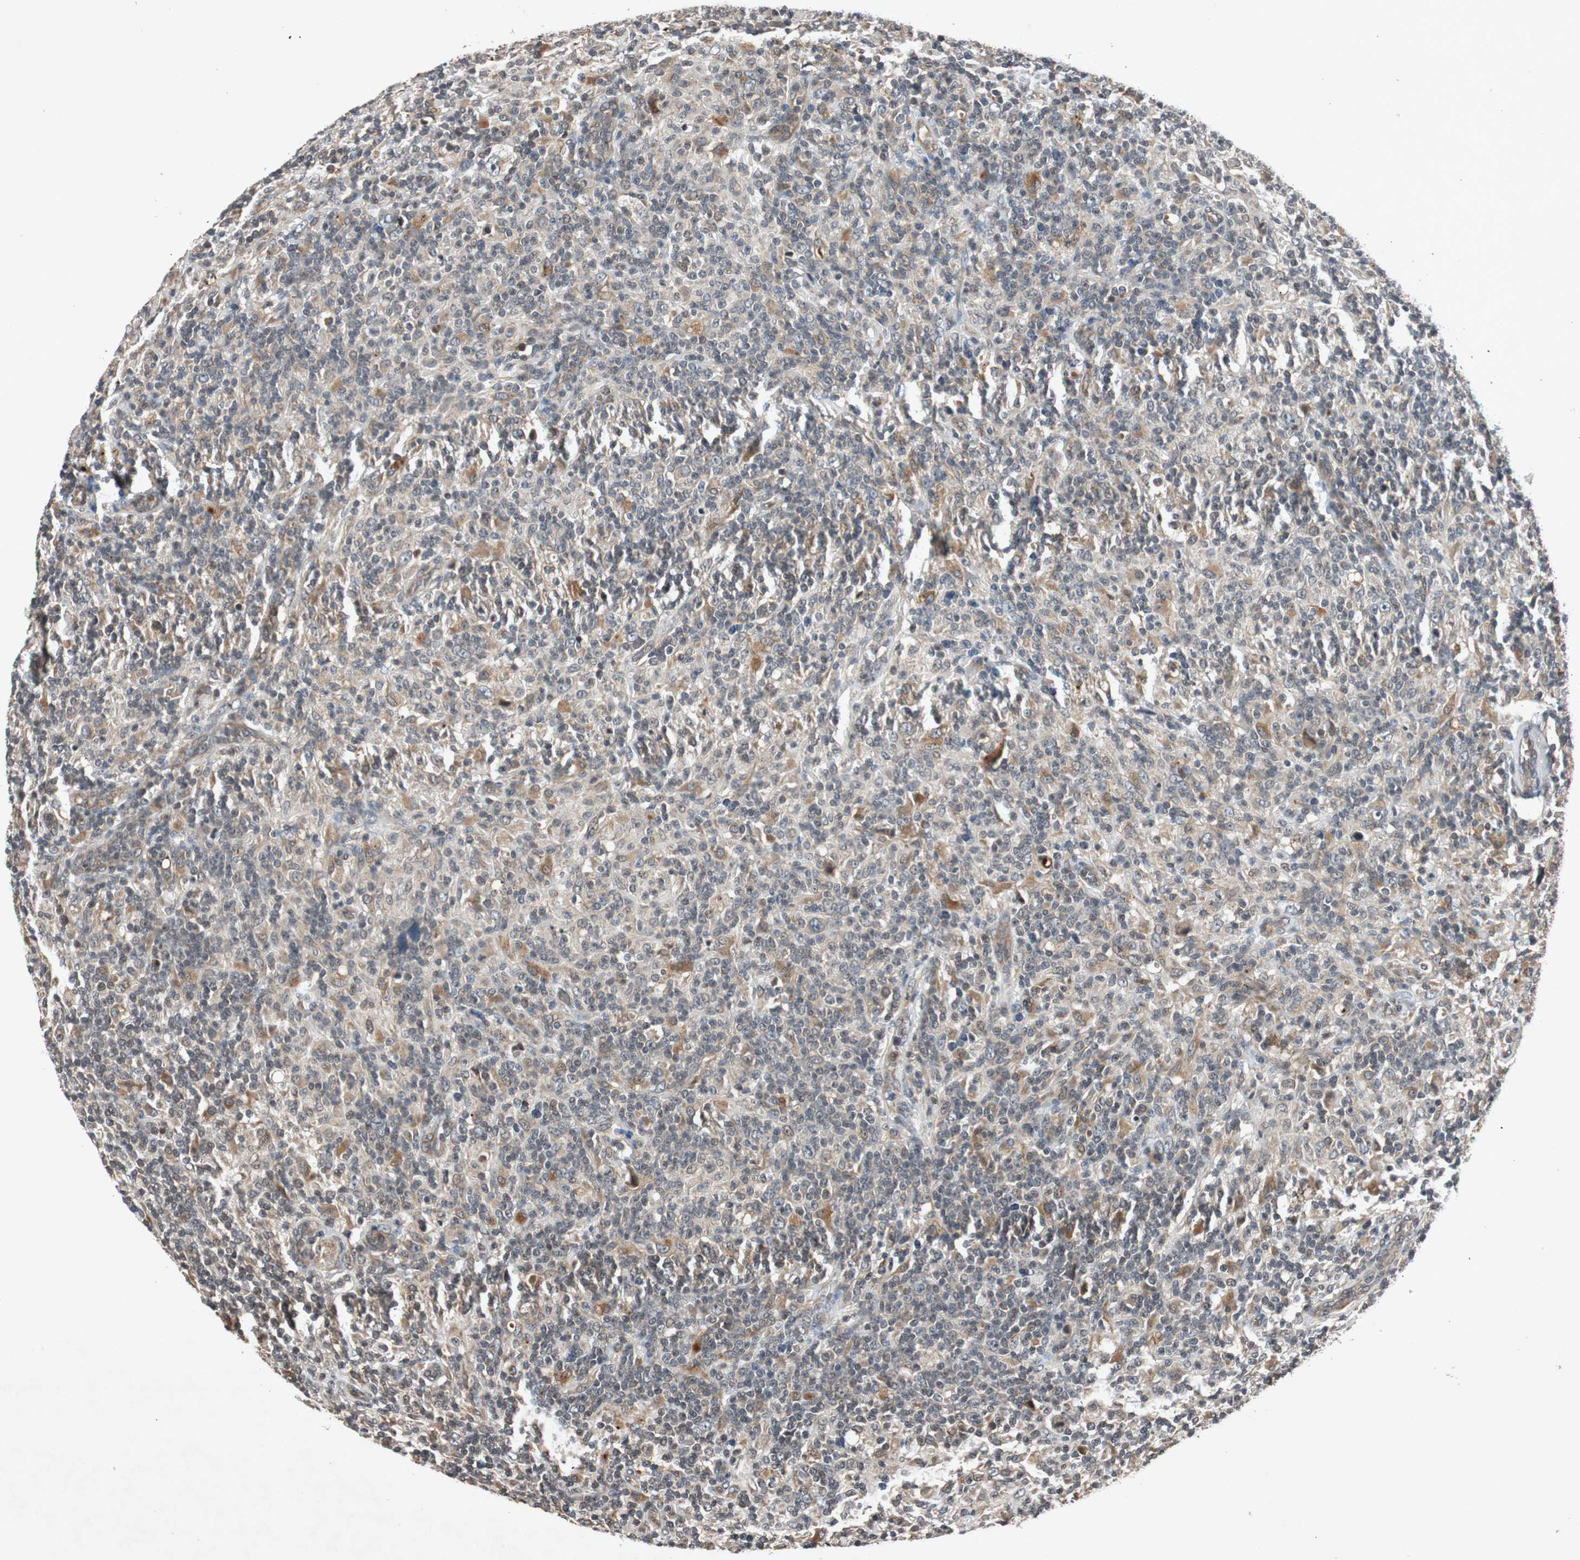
{"staining": {"intensity": "moderate", "quantity": "<25%", "location": "cytoplasmic/membranous"}, "tissue": "lymphoma", "cell_type": "Tumor cells", "image_type": "cancer", "snomed": [{"axis": "morphology", "description": "Hodgkin's disease, NOS"}, {"axis": "topography", "description": "Lymph node"}], "caption": "About <25% of tumor cells in human lymphoma show moderate cytoplasmic/membranous protein expression as visualized by brown immunohistochemical staining.", "gene": "SLIT2", "patient": {"sex": "male", "age": 70}}